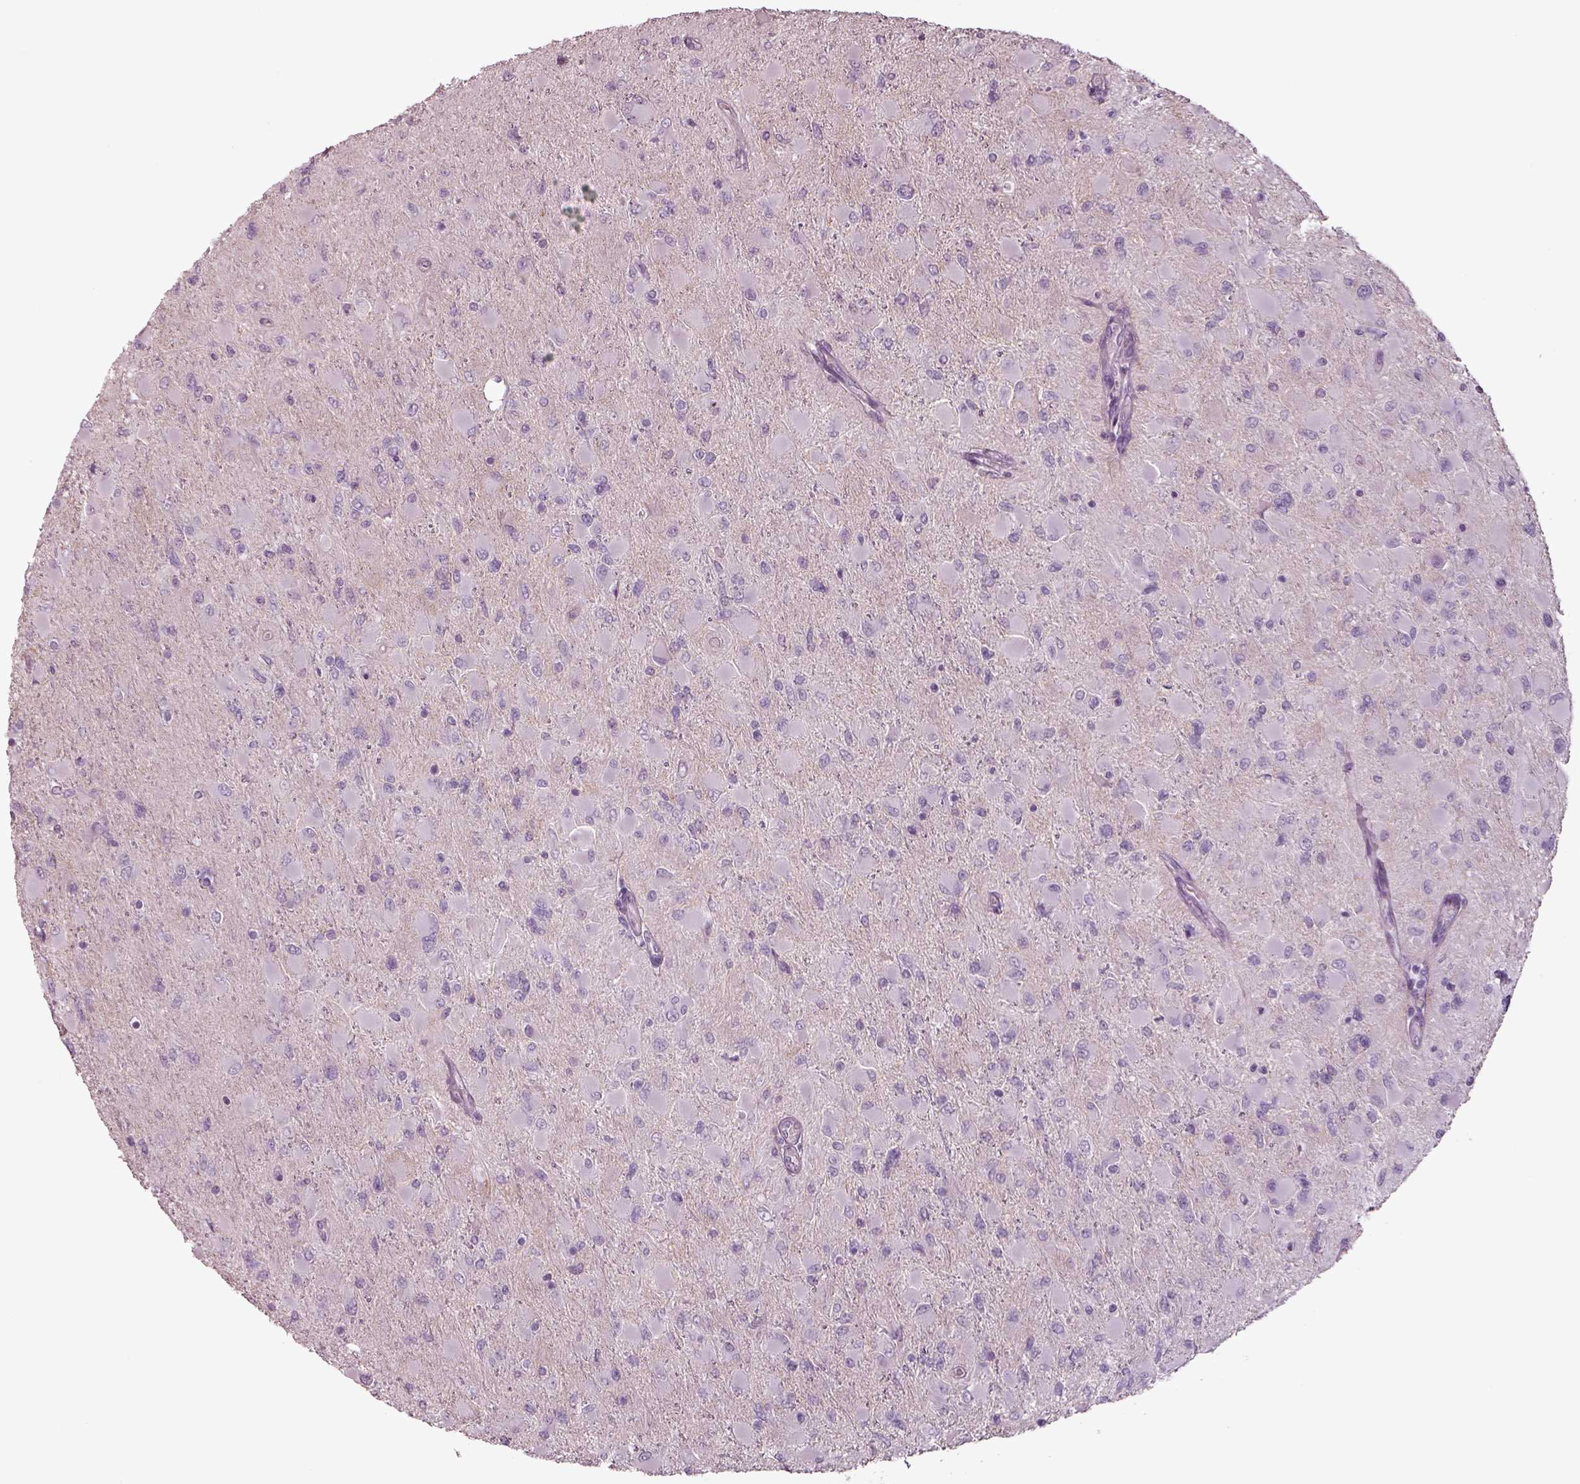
{"staining": {"intensity": "negative", "quantity": "none", "location": "none"}, "tissue": "glioma", "cell_type": "Tumor cells", "image_type": "cancer", "snomed": [{"axis": "morphology", "description": "Glioma, malignant, High grade"}, {"axis": "topography", "description": "Cerebral cortex"}], "caption": "There is no significant positivity in tumor cells of glioma.", "gene": "SEPTIN14", "patient": {"sex": "female", "age": 36}}